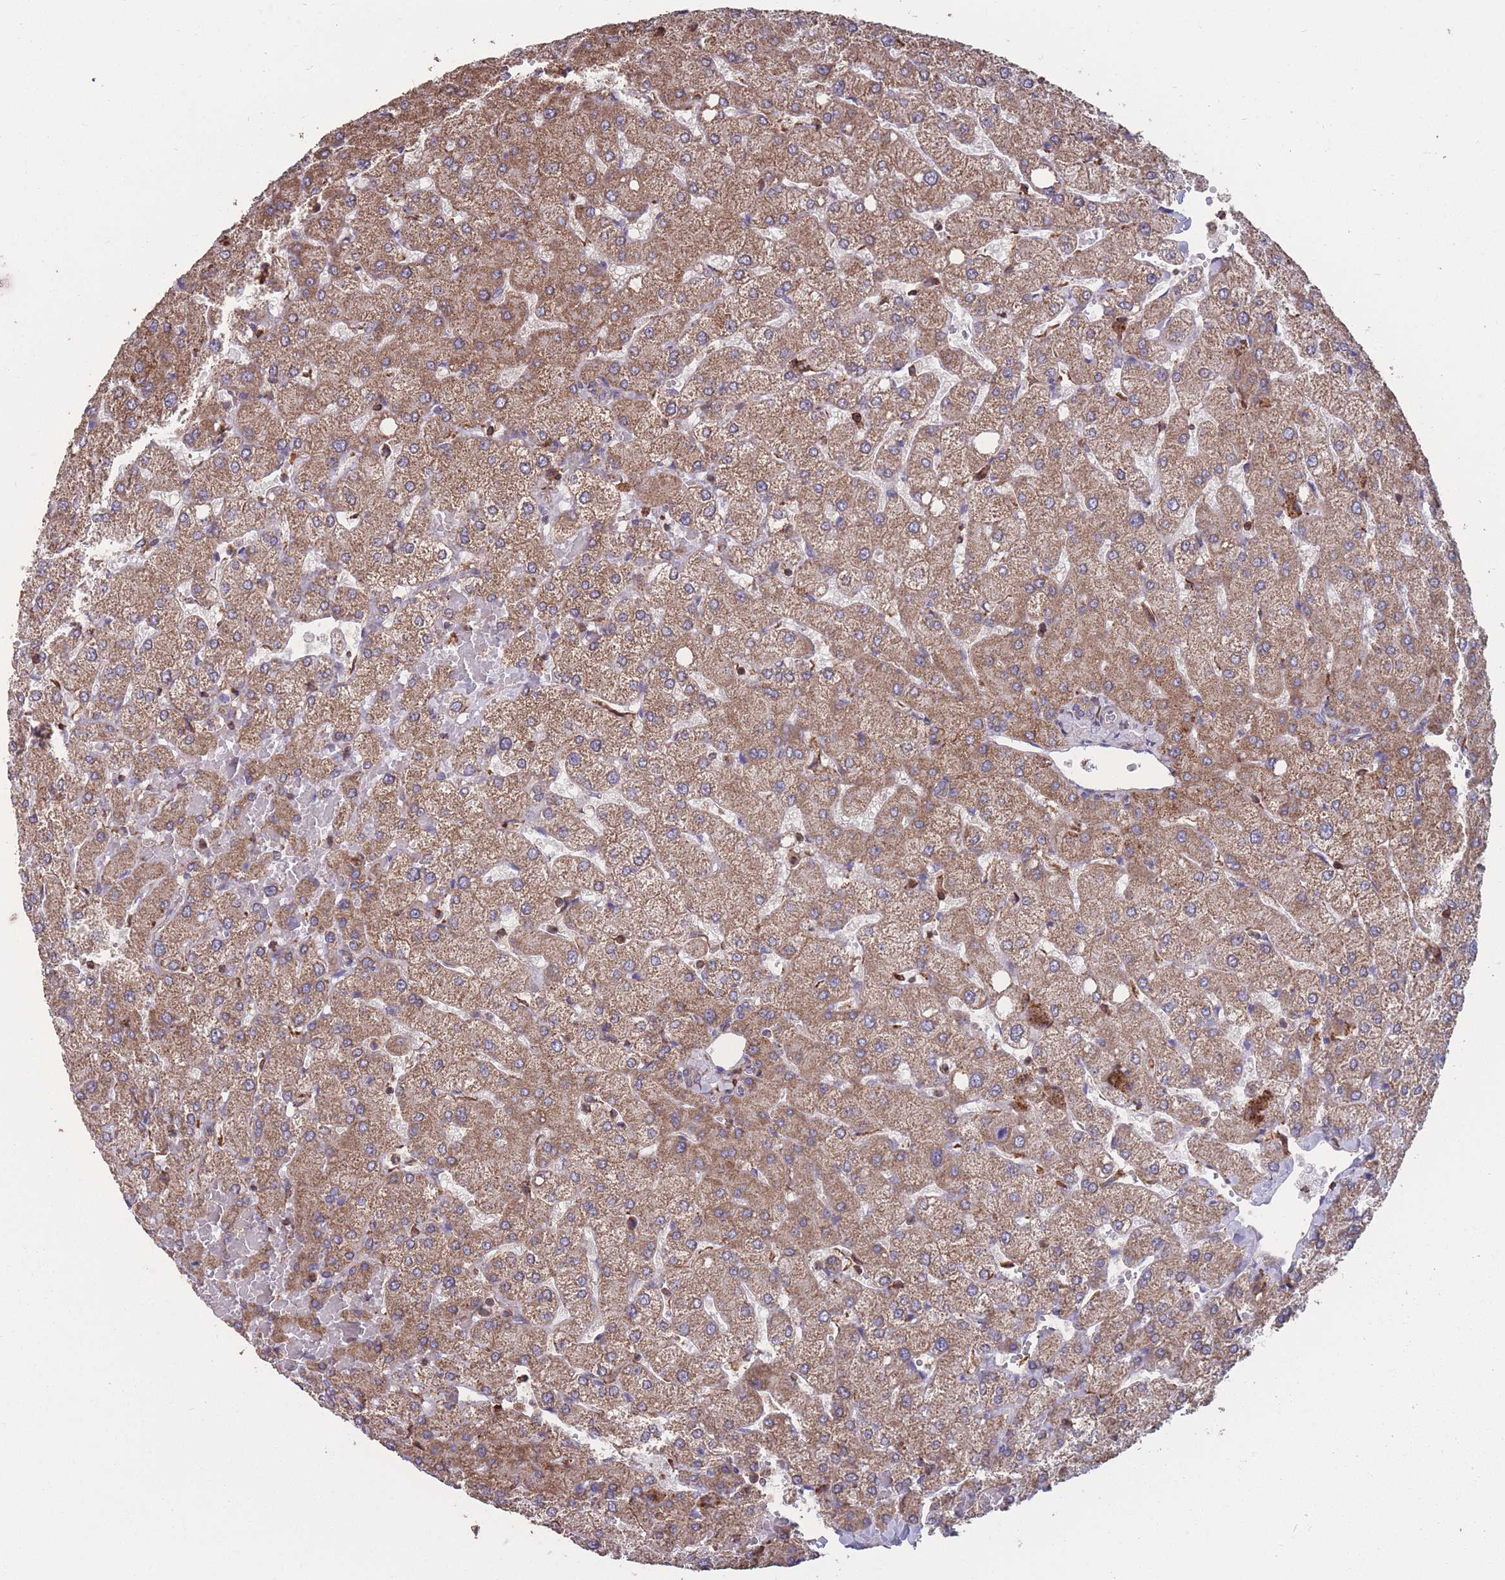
{"staining": {"intensity": "weak", "quantity": "25%-75%", "location": "cytoplasmic/membranous"}, "tissue": "liver", "cell_type": "Cholangiocytes", "image_type": "normal", "snomed": [{"axis": "morphology", "description": "Normal tissue, NOS"}, {"axis": "topography", "description": "Liver"}], "caption": "A photomicrograph of human liver stained for a protein exhibits weak cytoplasmic/membranous brown staining in cholangiocytes.", "gene": "NUDT21", "patient": {"sex": "female", "age": 54}}